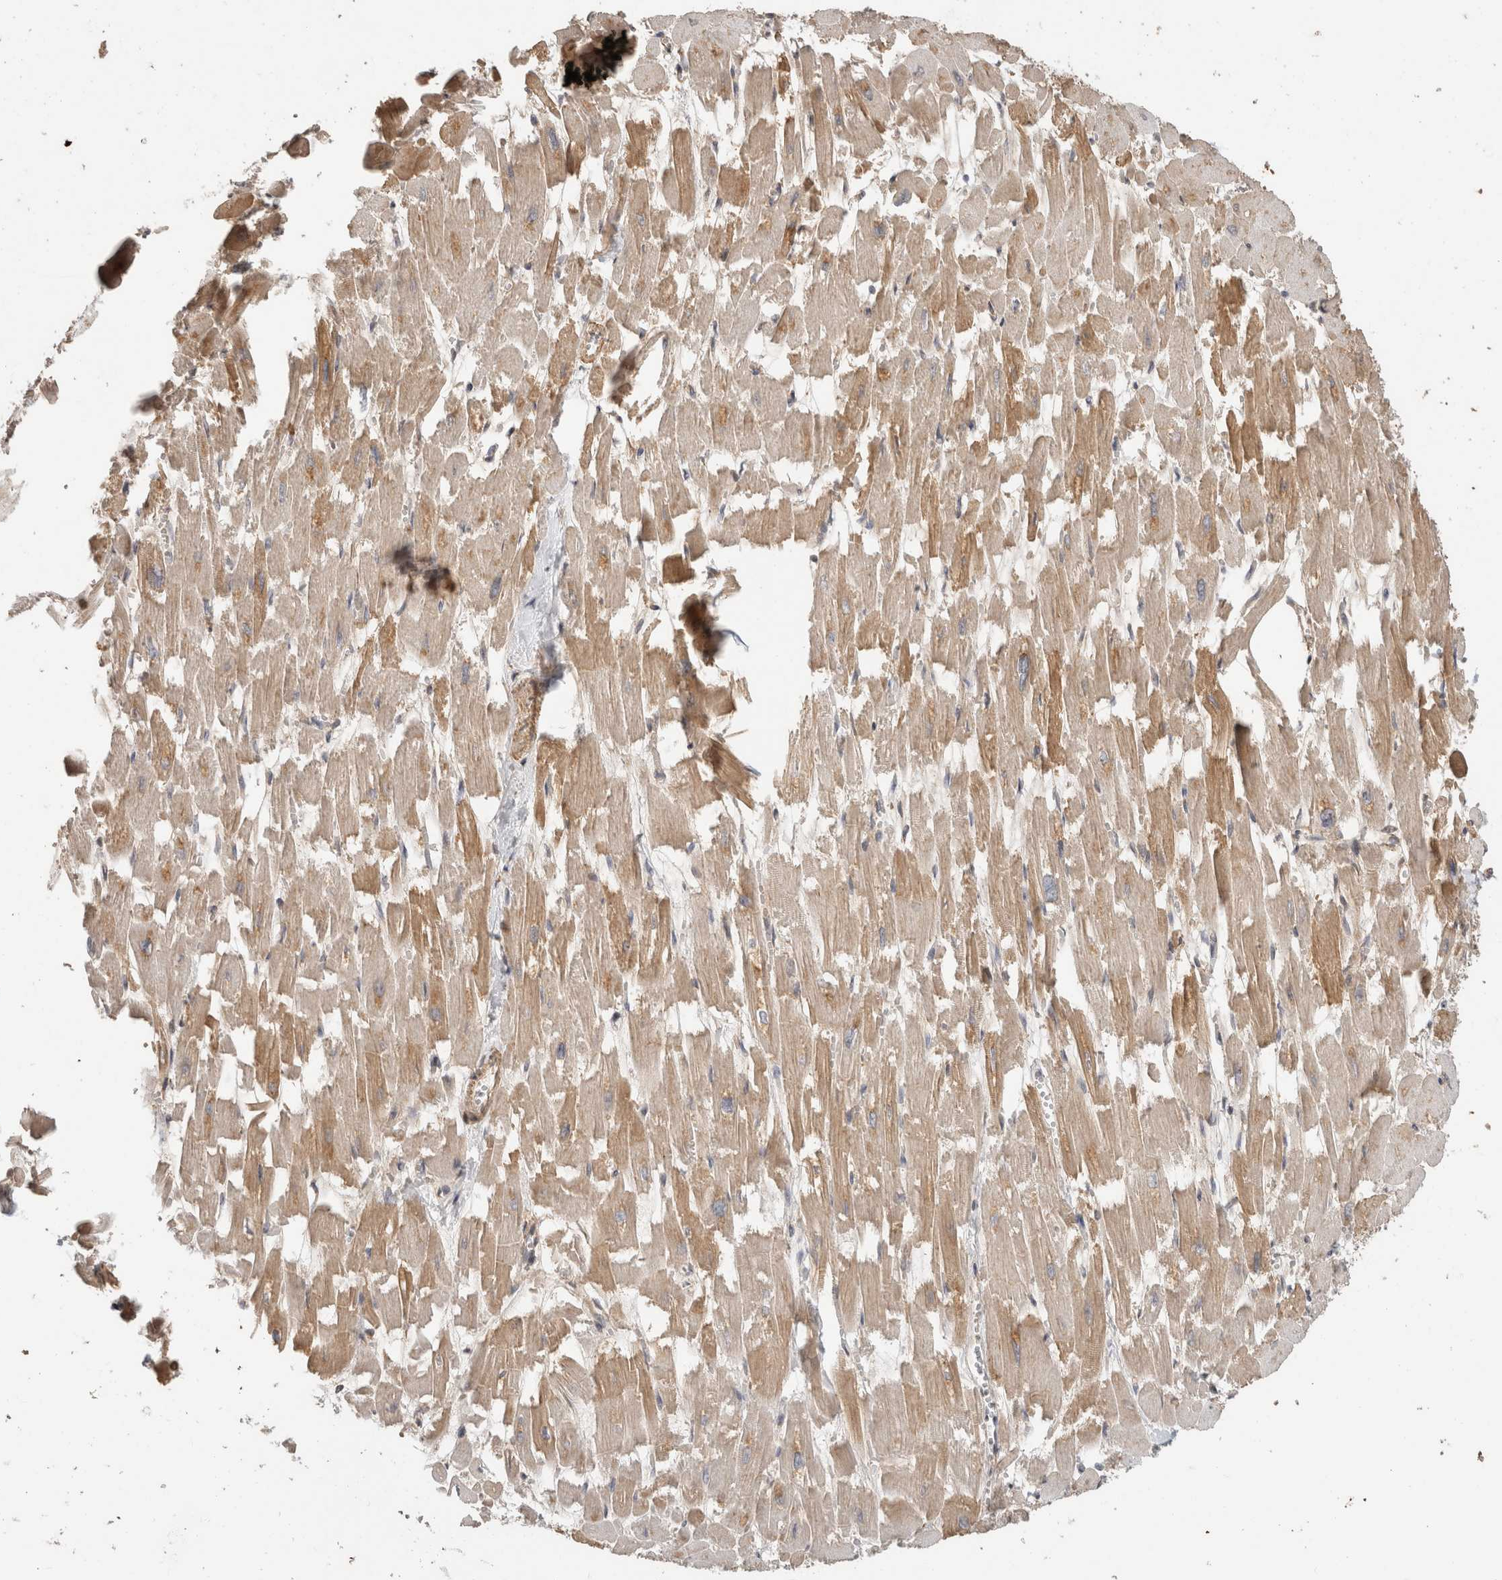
{"staining": {"intensity": "moderate", "quantity": "25%-75%", "location": "cytoplasmic/membranous"}, "tissue": "heart muscle", "cell_type": "Cardiomyocytes", "image_type": "normal", "snomed": [{"axis": "morphology", "description": "Normal tissue, NOS"}, {"axis": "topography", "description": "Heart"}], "caption": "Approximately 25%-75% of cardiomyocytes in unremarkable heart muscle exhibit moderate cytoplasmic/membranous protein expression as visualized by brown immunohistochemical staining.", "gene": "PCDHB15", "patient": {"sex": "male", "age": 54}}